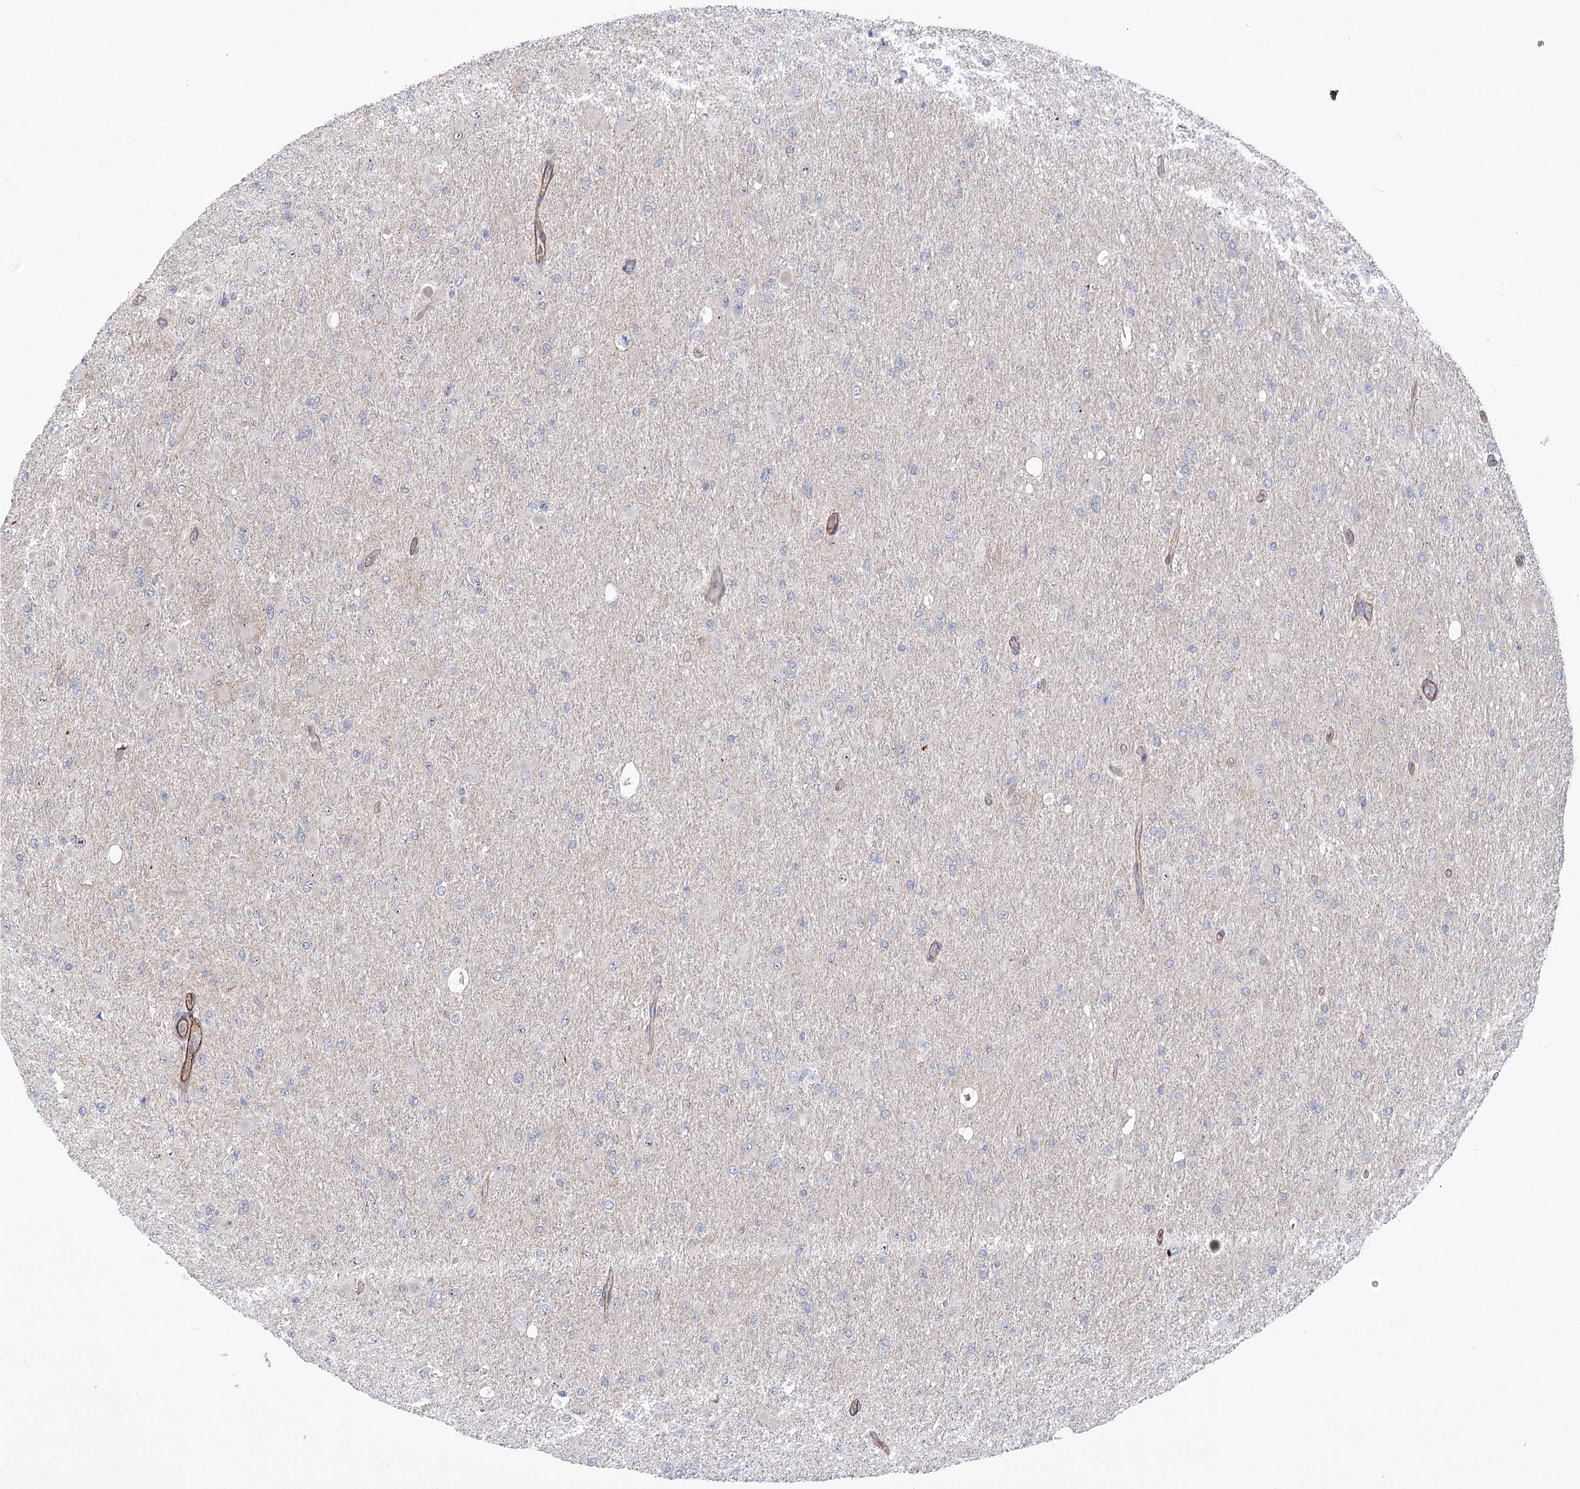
{"staining": {"intensity": "negative", "quantity": "none", "location": "none"}, "tissue": "glioma", "cell_type": "Tumor cells", "image_type": "cancer", "snomed": [{"axis": "morphology", "description": "Glioma, malignant, High grade"}, {"axis": "topography", "description": "Cerebral cortex"}], "caption": "Immunohistochemistry (IHC) photomicrograph of human malignant glioma (high-grade) stained for a protein (brown), which reveals no expression in tumor cells.", "gene": "WASHC3", "patient": {"sex": "female", "age": 36}}